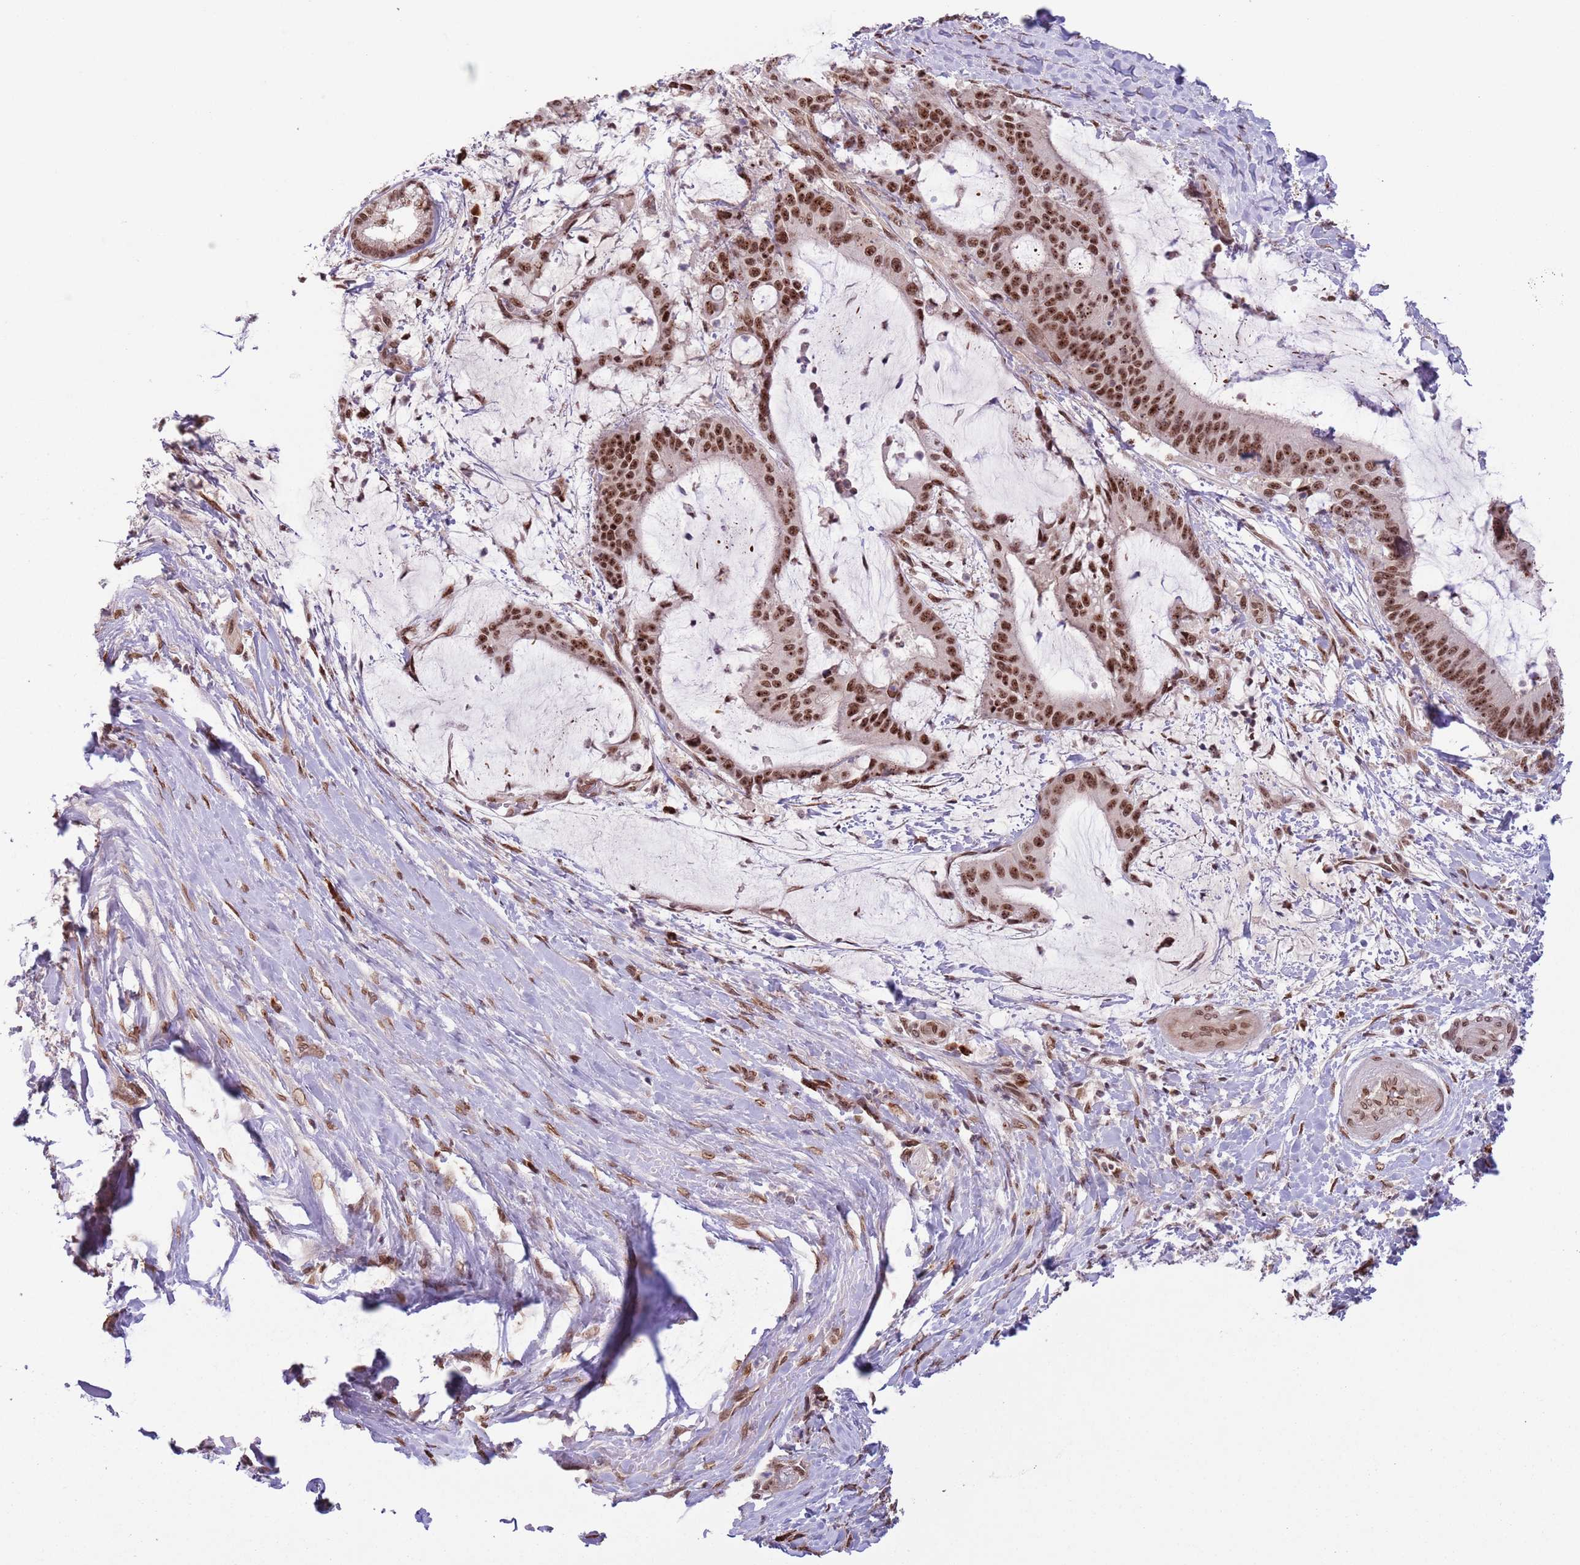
{"staining": {"intensity": "moderate", "quantity": ">75%", "location": "nuclear"}, "tissue": "liver cancer", "cell_type": "Tumor cells", "image_type": "cancer", "snomed": [{"axis": "morphology", "description": "Normal tissue, NOS"}, {"axis": "morphology", "description": "Cholangiocarcinoma"}, {"axis": "topography", "description": "Liver"}, {"axis": "topography", "description": "Peripheral nerve tissue"}], "caption": "Immunohistochemical staining of liver cholangiocarcinoma demonstrates moderate nuclear protein expression in about >75% of tumor cells.", "gene": "SIPA1L3", "patient": {"sex": "female", "age": 73}}